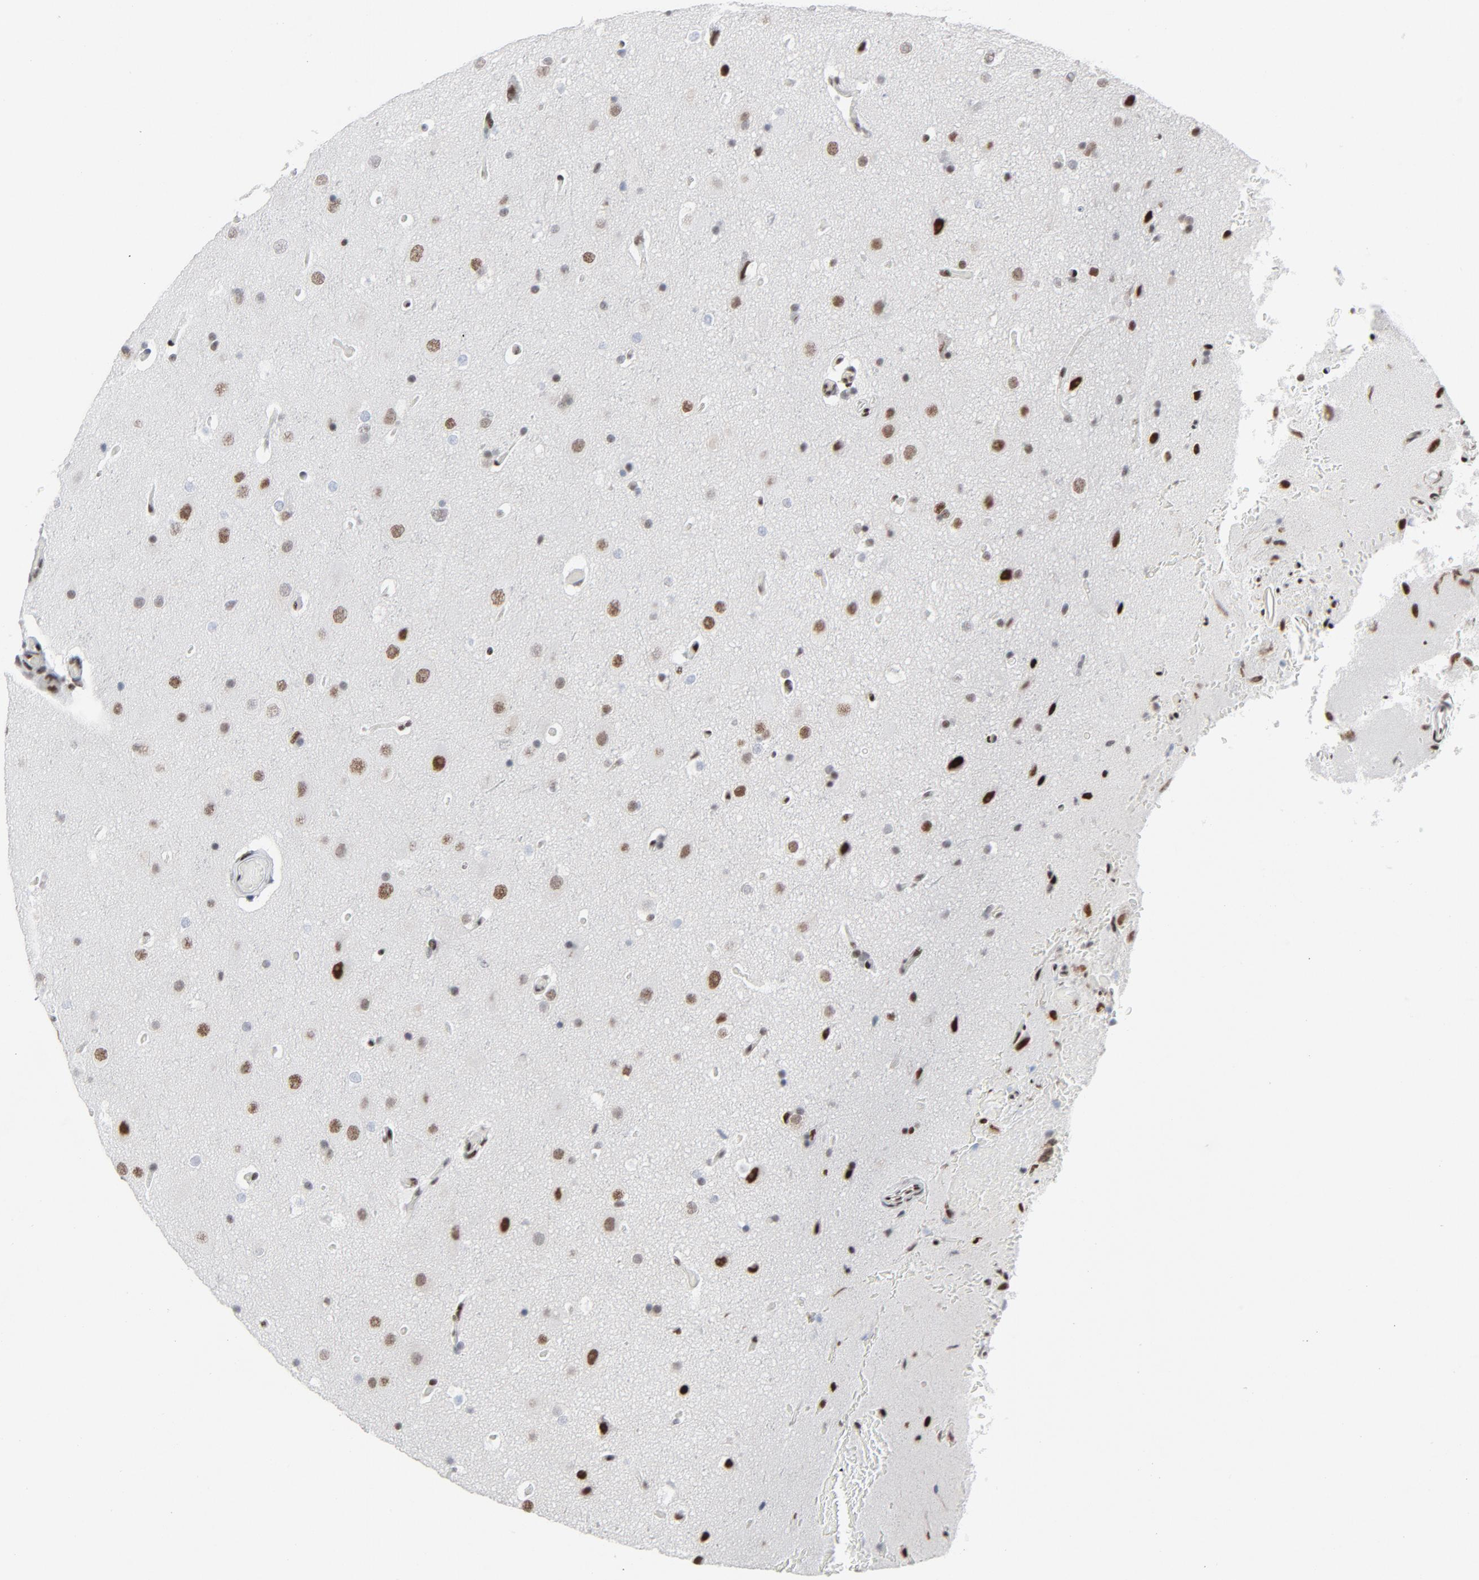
{"staining": {"intensity": "strong", "quantity": ">75%", "location": "nuclear"}, "tissue": "glioma", "cell_type": "Tumor cells", "image_type": "cancer", "snomed": [{"axis": "morphology", "description": "Glioma, malignant, Low grade"}, {"axis": "topography", "description": "Cerebral cortex"}], "caption": "A high amount of strong nuclear expression is identified in about >75% of tumor cells in malignant glioma (low-grade) tissue.", "gene": "HSF1", "patient": {"sex": "female", "age": 47}}